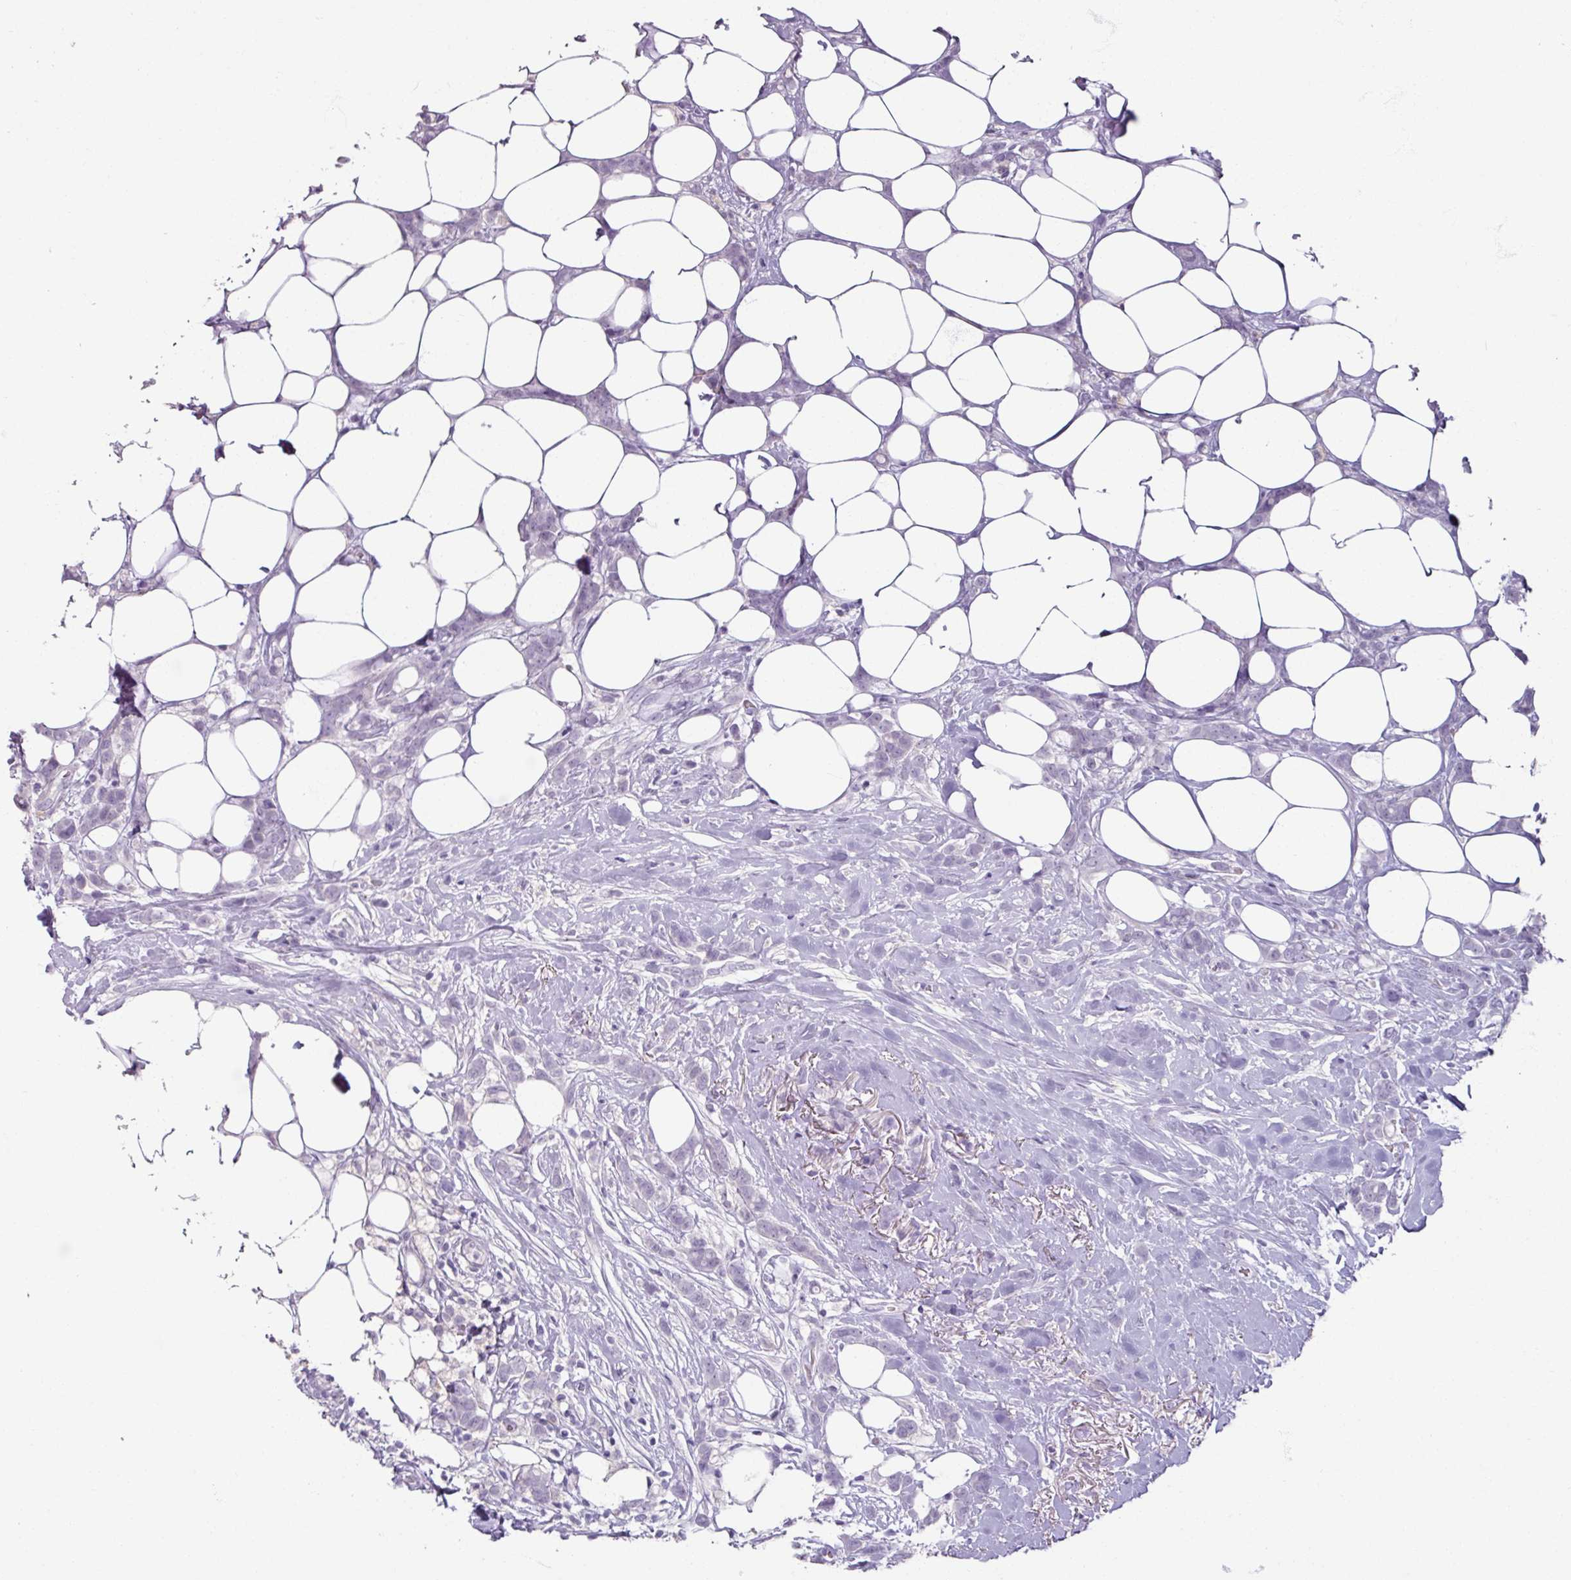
{"staining": {"intensity": "negative", "quantity": "none", "location": "none"}, "tissue": "breast cancer", "cell_type": "Tumor cells", "image_type": "cancer", "snomed": [{"axis": "morphology", "description": "Duct carcinoma"}, {"axis": "topography", "description": "Breast"}], "caption": "Tumor cells are negative for brown protein staining in breast cancer.", "gene": "SLC27A5", "patient": {"sex": "female", "age": 80}}